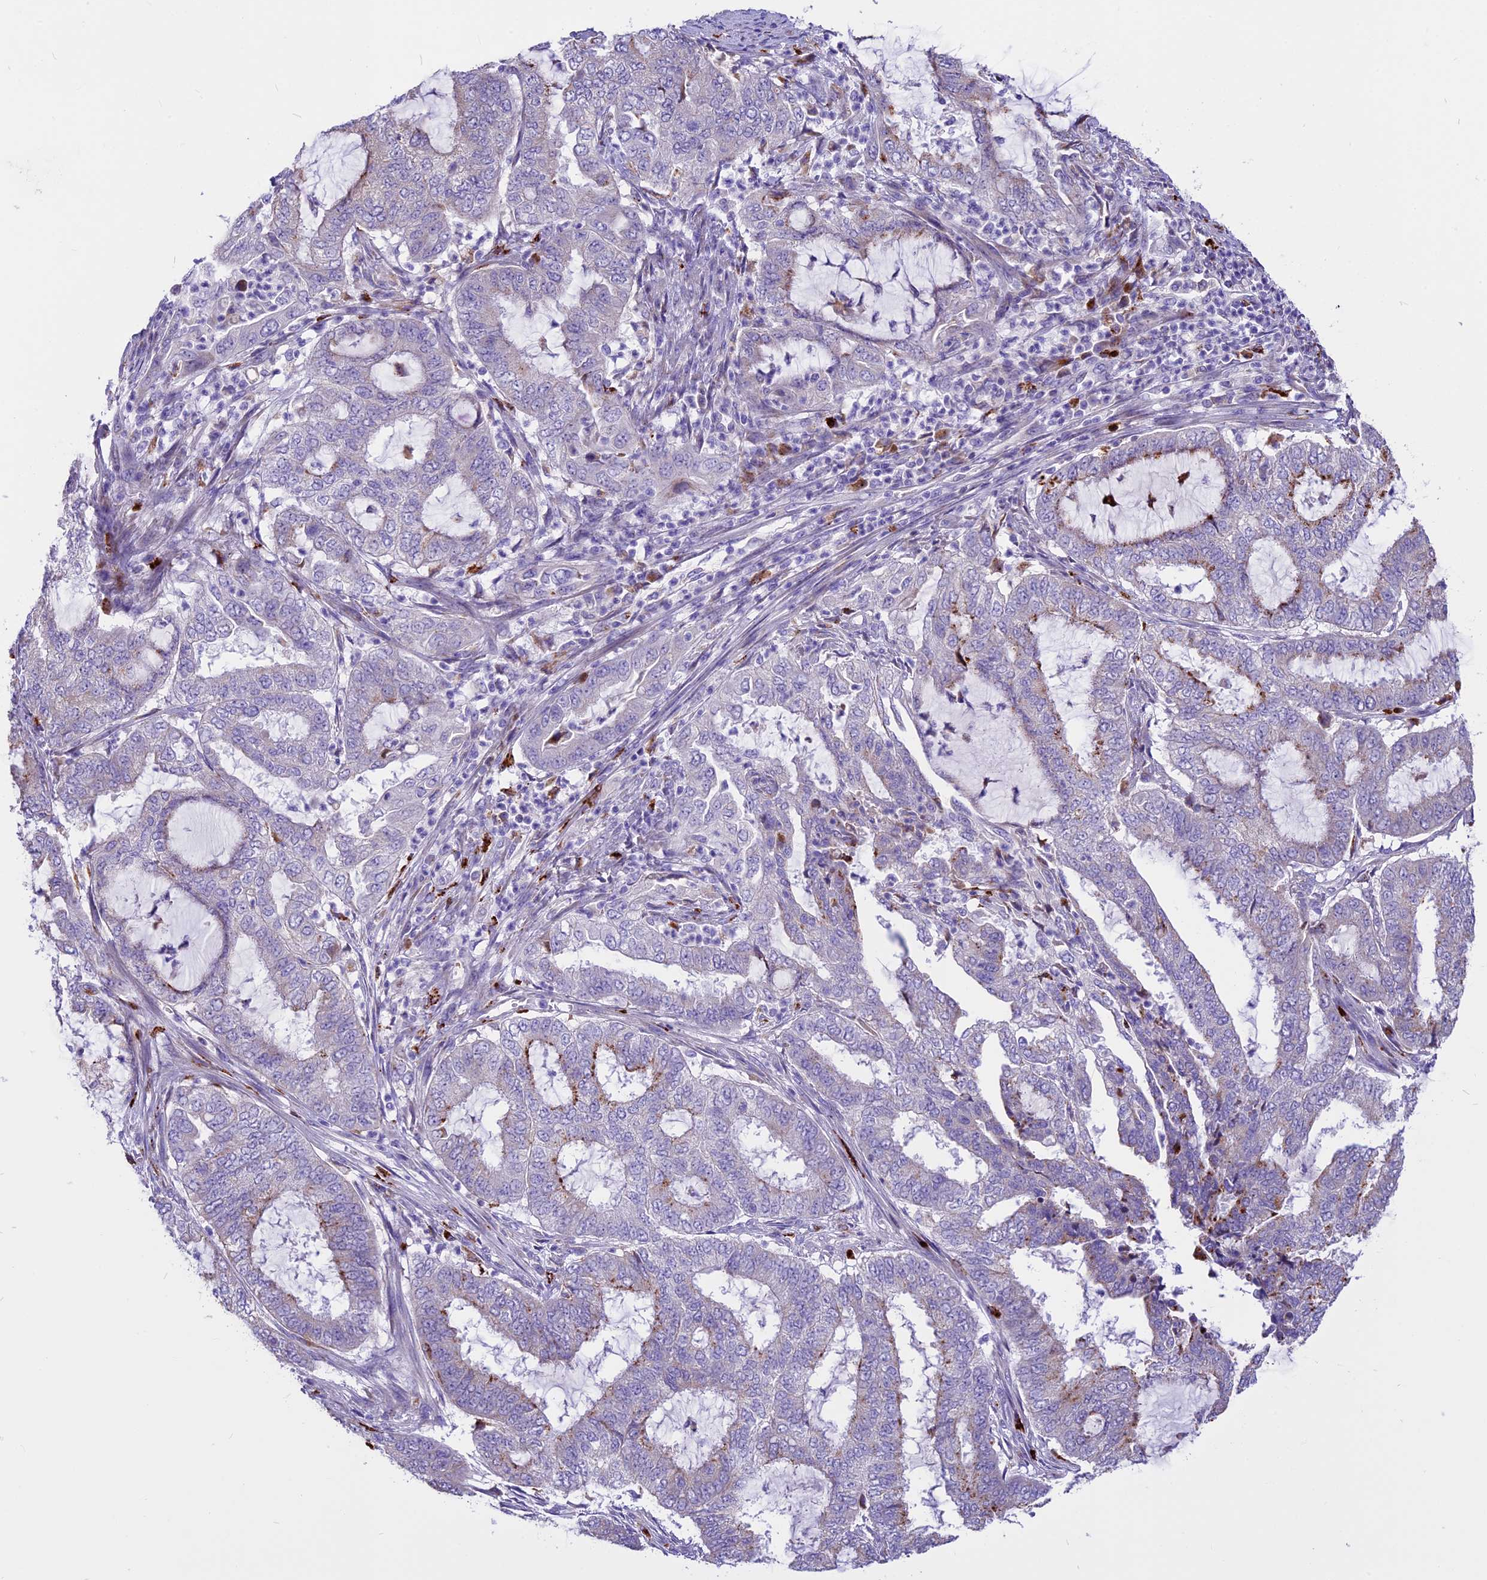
{"staining": {"intensity": "moderate", "quantity": "<25%", "location": "cytoplasmic/membranous"}, "tissue": "endometrial cancer", "cell_type": "Tumor cells", "image_type": "cancer", "snomed": [{"axis": "morphology", "description": "Adenocarcinoma, NOS"}, {"axis": "topography", "description": "Endometrium"}], "caption": "Endometrial adenocarcinoma stained for a protein exhibits moderate cytoplasmic/membranous positivity in tumor cells.", "gene": "THRSP", "patient": {"sex": "female", "age": 51}}